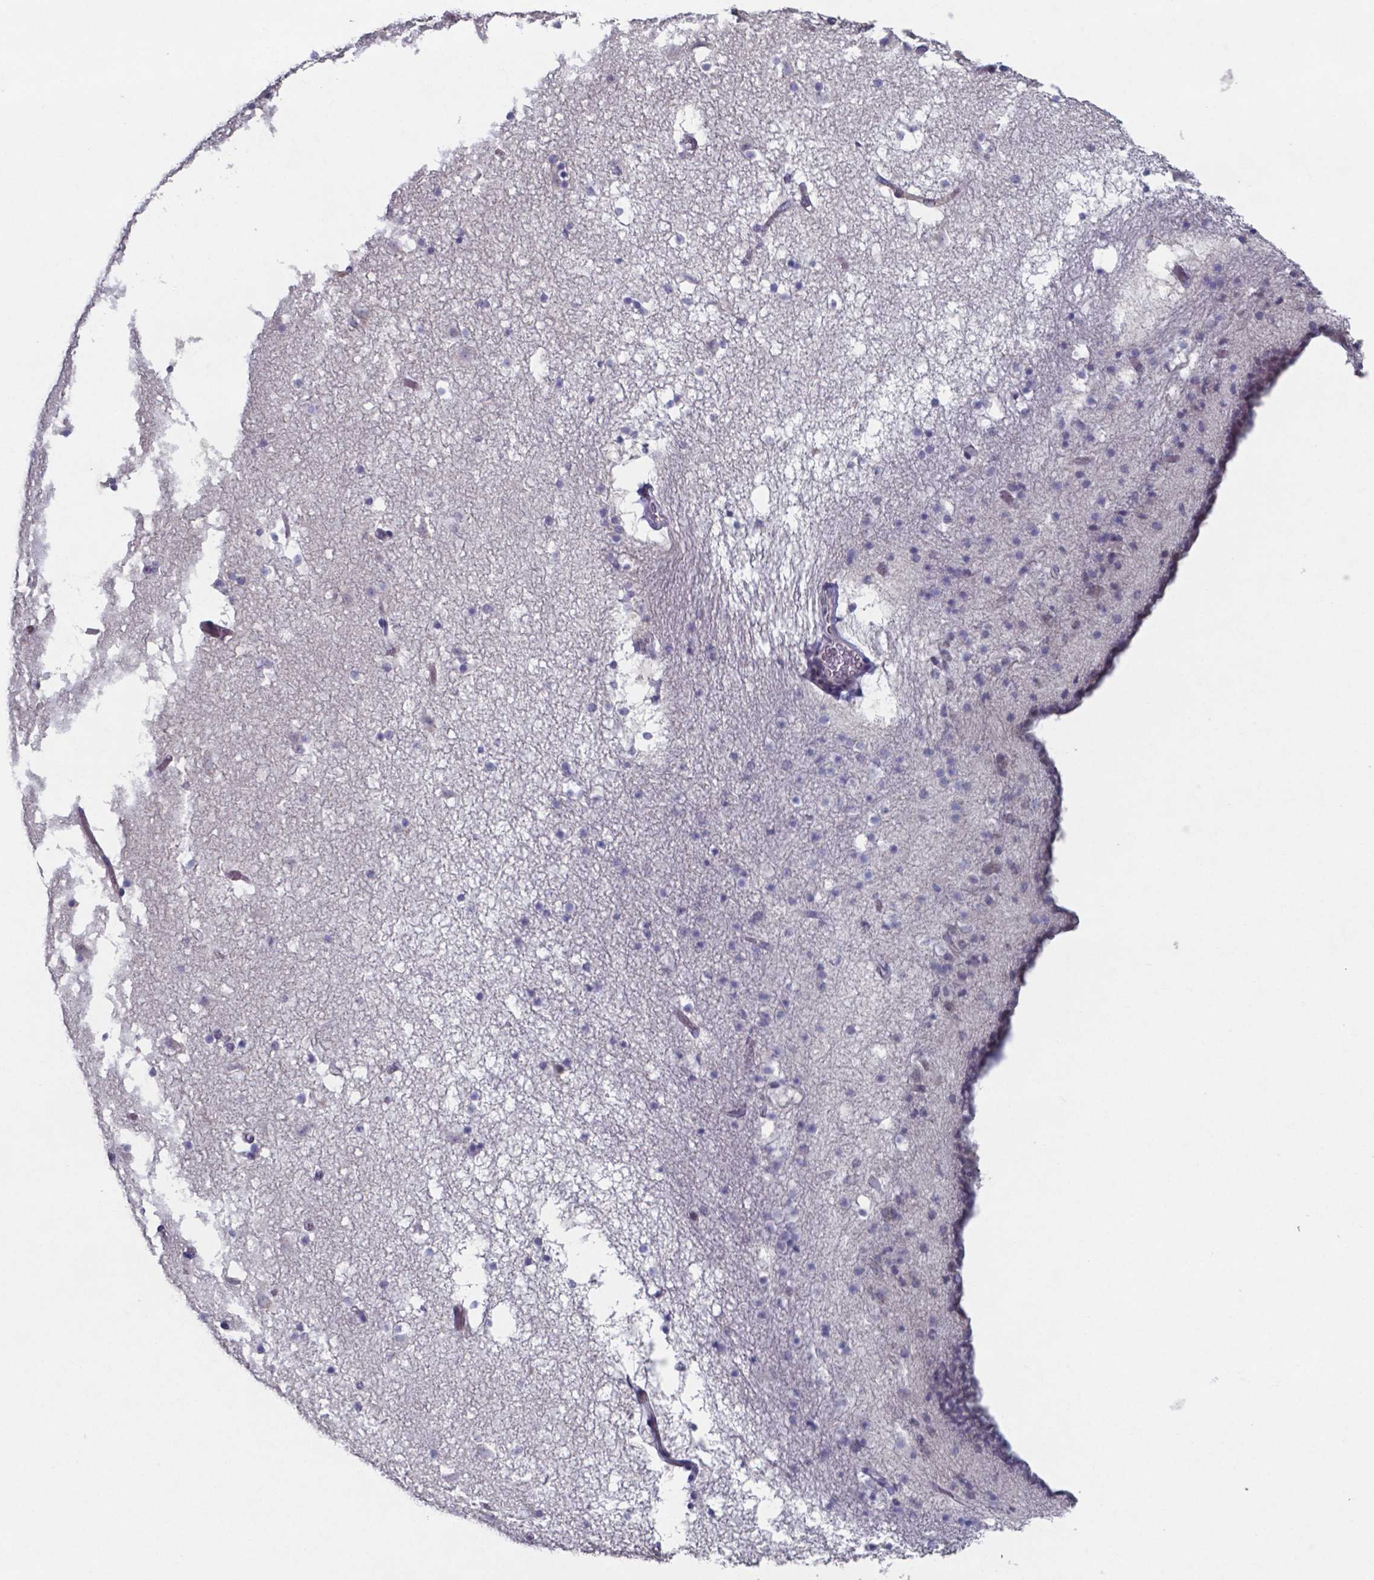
{"staining": {"intensity": "negative", "quantity": "none", "location": "none"}, "tissue": "caudate", "cell_type": "Glial cells", "image_type": "normal", "snomed": [{"axis": "morphology", "description": "Normal tissue, NOS"}, {"axis": "topography", "description": "Lateral ventricle wall"}], "caption": "The micrograph shows no staining of glial cells in benign caudate.", "gene": "TDP2", "patient": {"sex": "female", "age": 42}}